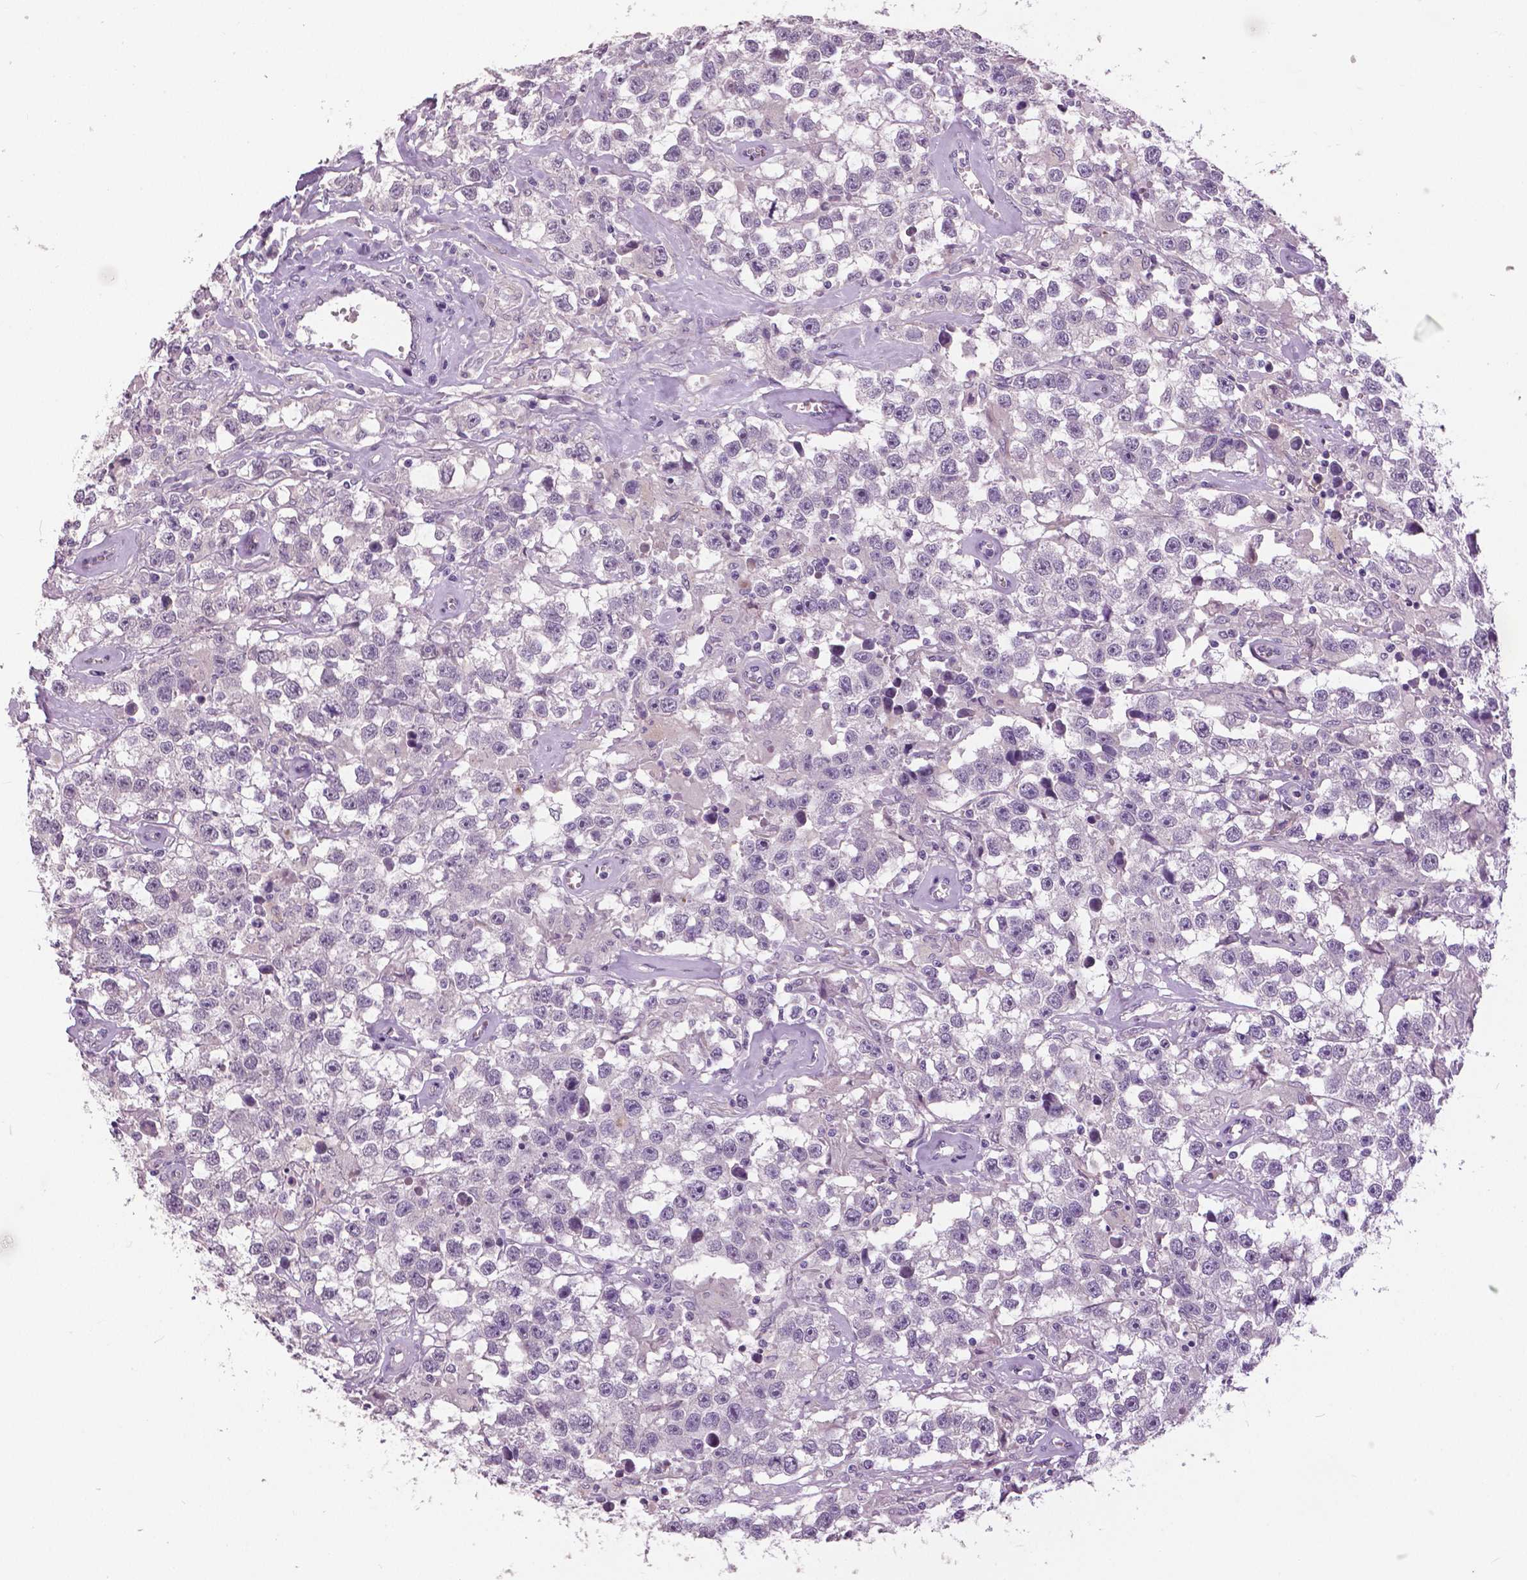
{"staining": {"intensity": "negative", "quantity": "none", "location": "none"}, "tissue": "testis cancer", "cell_type": "Tumor cells", "image_type": "cancer", "snomed": [{"axis": "morphology", "description": "Seminoma, NOS"}, {"axis": "topography", "description": "Testis"}], "caption": "Micrograph shows no significant protein positivity in tumor cells of testis cancer.", "gene": "FOXA1", "patient": {"sex": "male", "age": 43}}